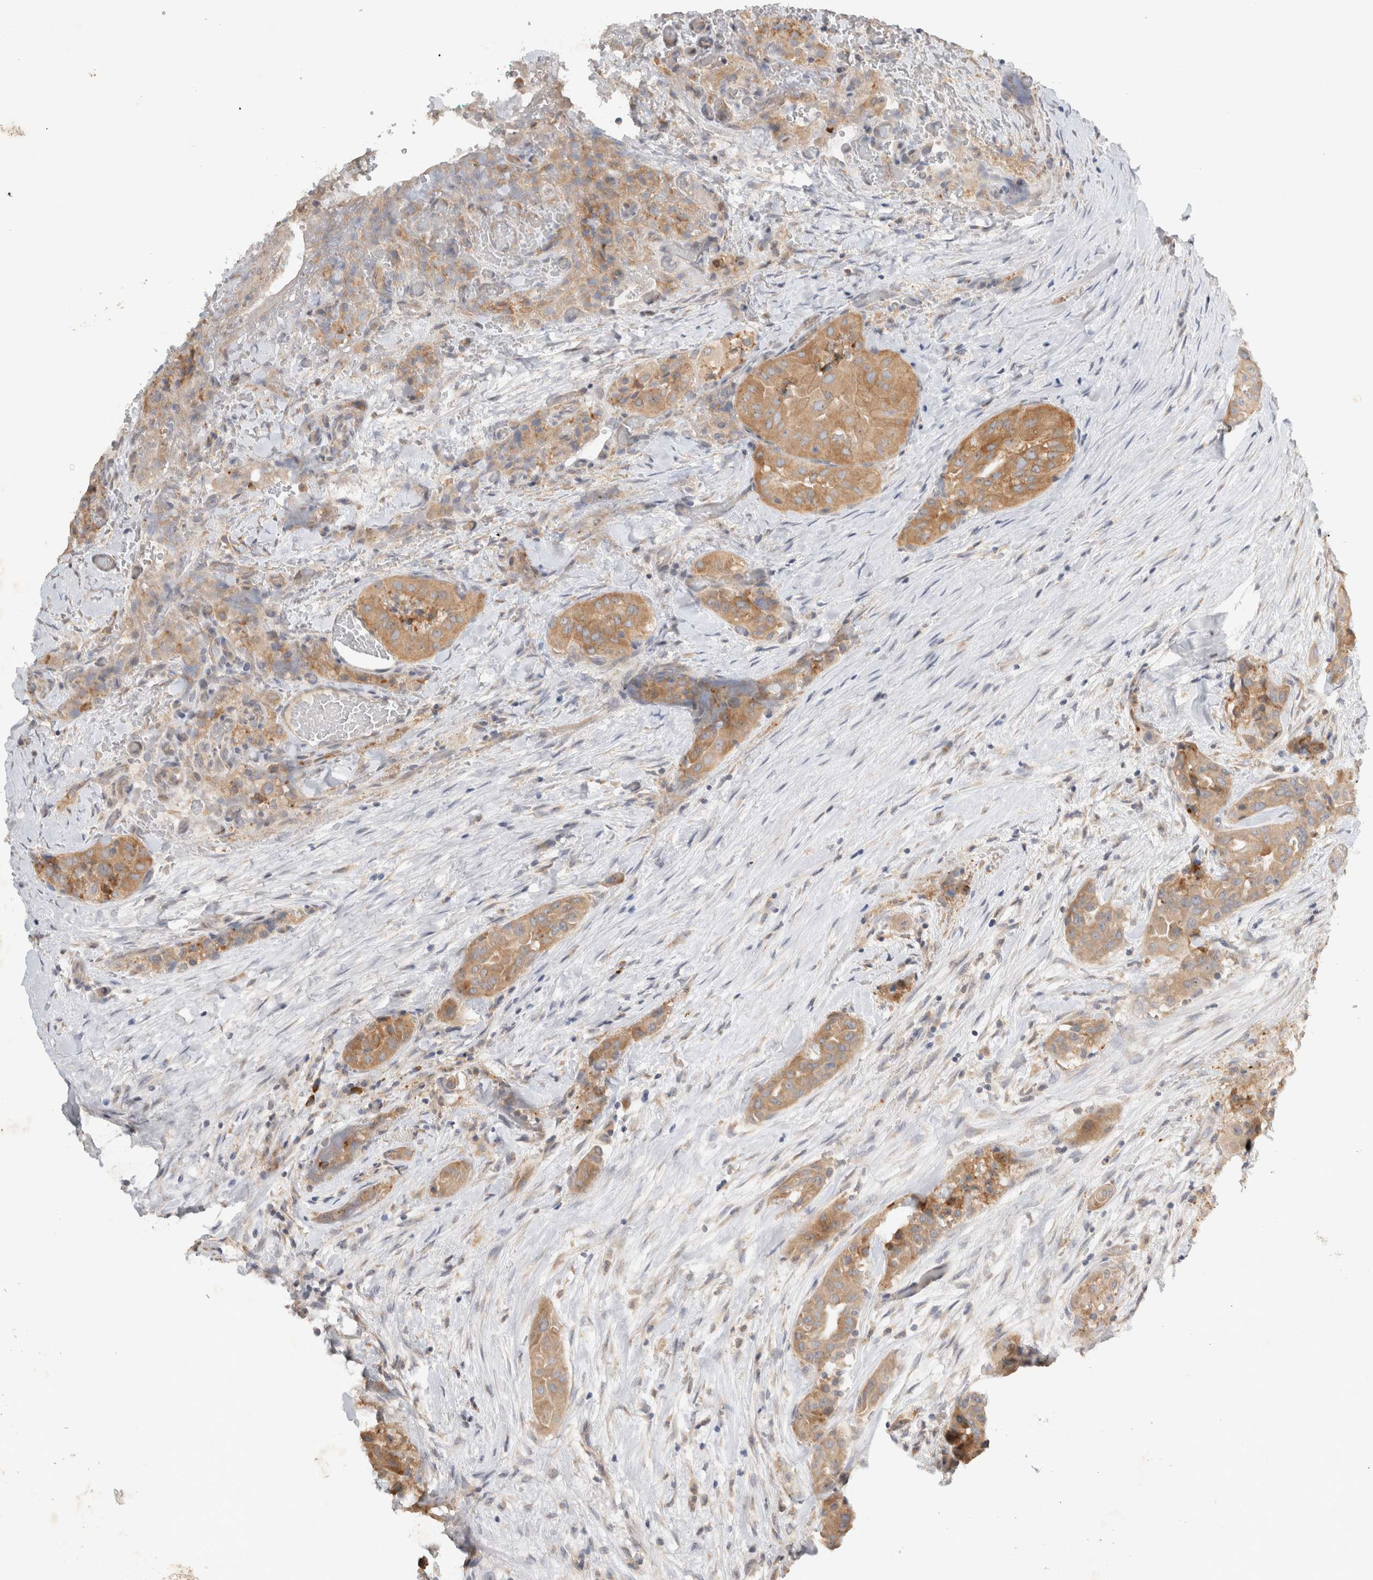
{"staining": {"intensity": "moderate", "quantity": ">75%", "location": "cytoplasmic/membranous"}, "tissue": "thyroid cancer", "cell_type": "Tumor cells", "image_type": "cancer", "snomed": [{"axis": "morphology", "description": "Papillary adenocarcinoma, NOS"}, {"axis": "topography", "description": "Thyroid gland"}], "caption": "Immunohistochemical staining of human thyroid cancer (papillary adenocarcinoma) demonstrates medium levels of moderate cytoplasmic/membranous staining in approximately >75% of tumor cells. The protein is stained brown, and the nuclei are stained in blue (DAB (3,3'-diaminobenzidine) IHC with brightfield microscopy, high magnification).", "gene": "NEDD4L", "patient": {"sex": "female", "age": 59}}